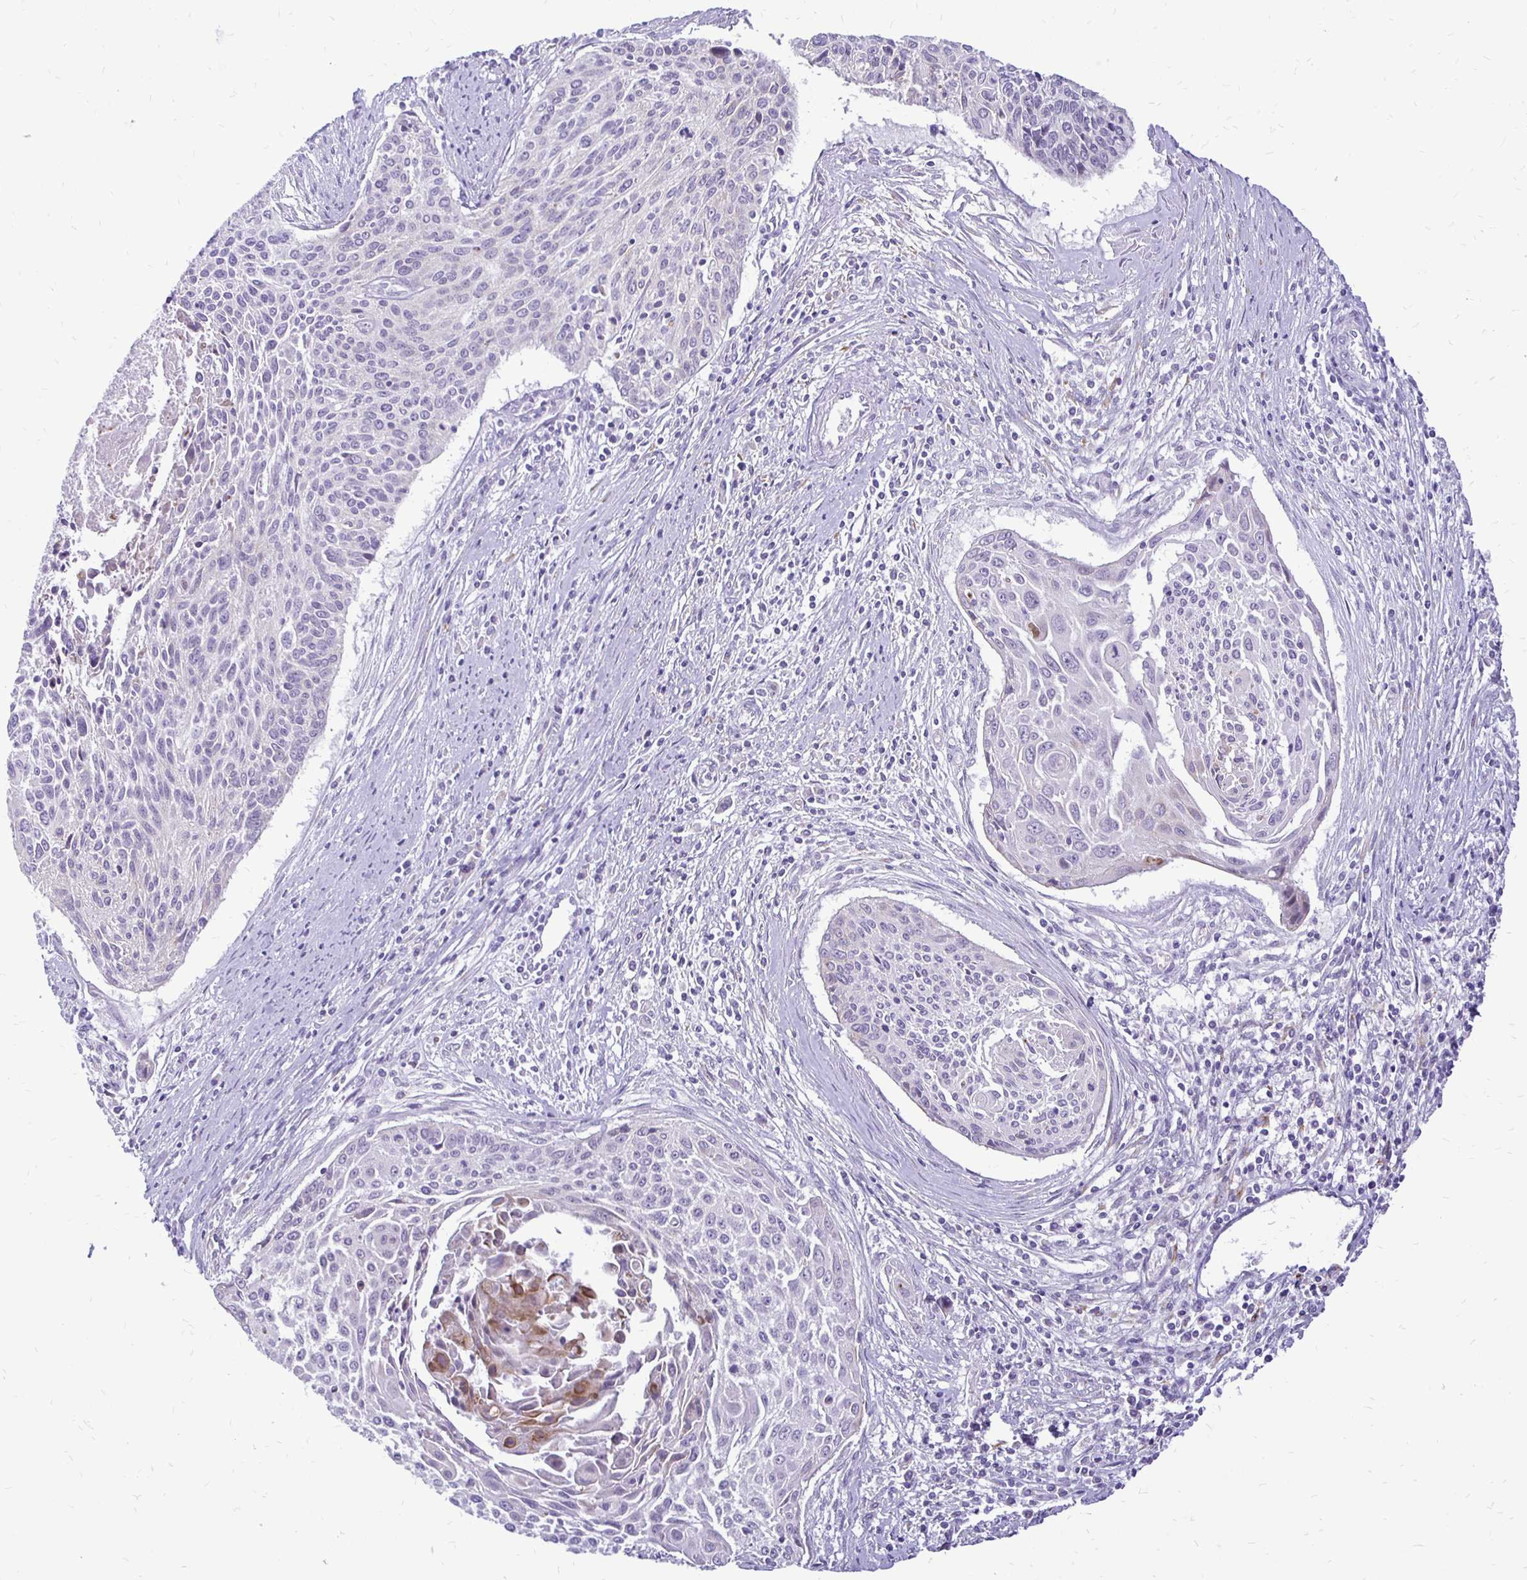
{"staining": {"intensity": "negative", "quantity": "none", "location": "none"}, "tissue": "cervical cancer", "cell_type": "Tumor cells", "image_type": "cancer", "snomed": [{"axis": "morphology", "description": "Squamous cell carcinoma, NOS"}, {"axis": "topography", "description": "Cervix"}], "caption": "Tumor cells show no significant staining in cervical squamous cell carcinoma. (DAB (3,3'-diaminobenzidine) immunohistochemistry with hematoxylin counter stain).", "gene": "EPYC", "patient": {"sex": "female", "age": 55}}